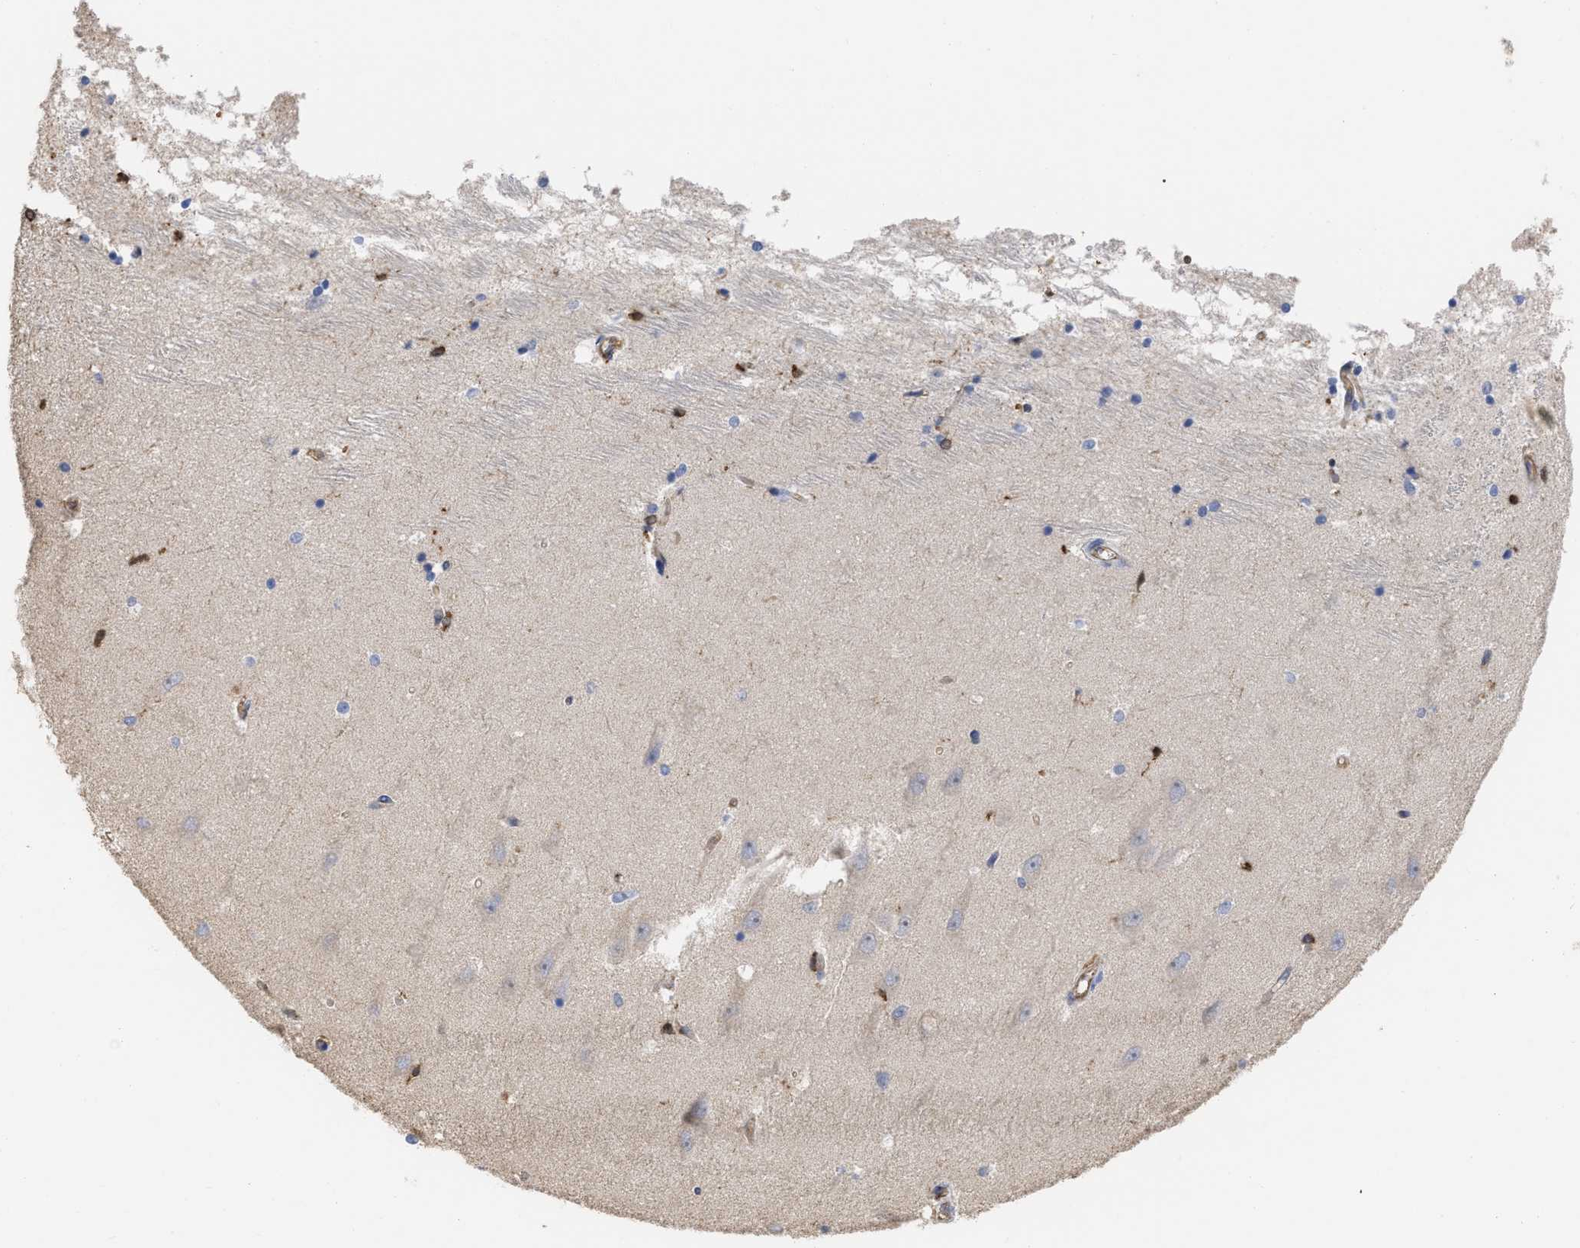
{"staining": {"intensity": "moderate", "quantity": "25%-75%", "location": "cytoplasmic/membranous"}, "tissue": "hippocampus", "cell_type": "Glial cells", "image_type": "normal", "snomed": [{"axis": "morphology", "description": "Normal tissue, NOS"}, {"axis": "topography", "description": "Hippocampus"}], "caption": "An image of human hippocampus stained for a protein shows moderate cytoplasmic/membranous brown staining in glial cells.", "gene": "GIMAP4", "patient": {"sex": "male", "age": 45}}